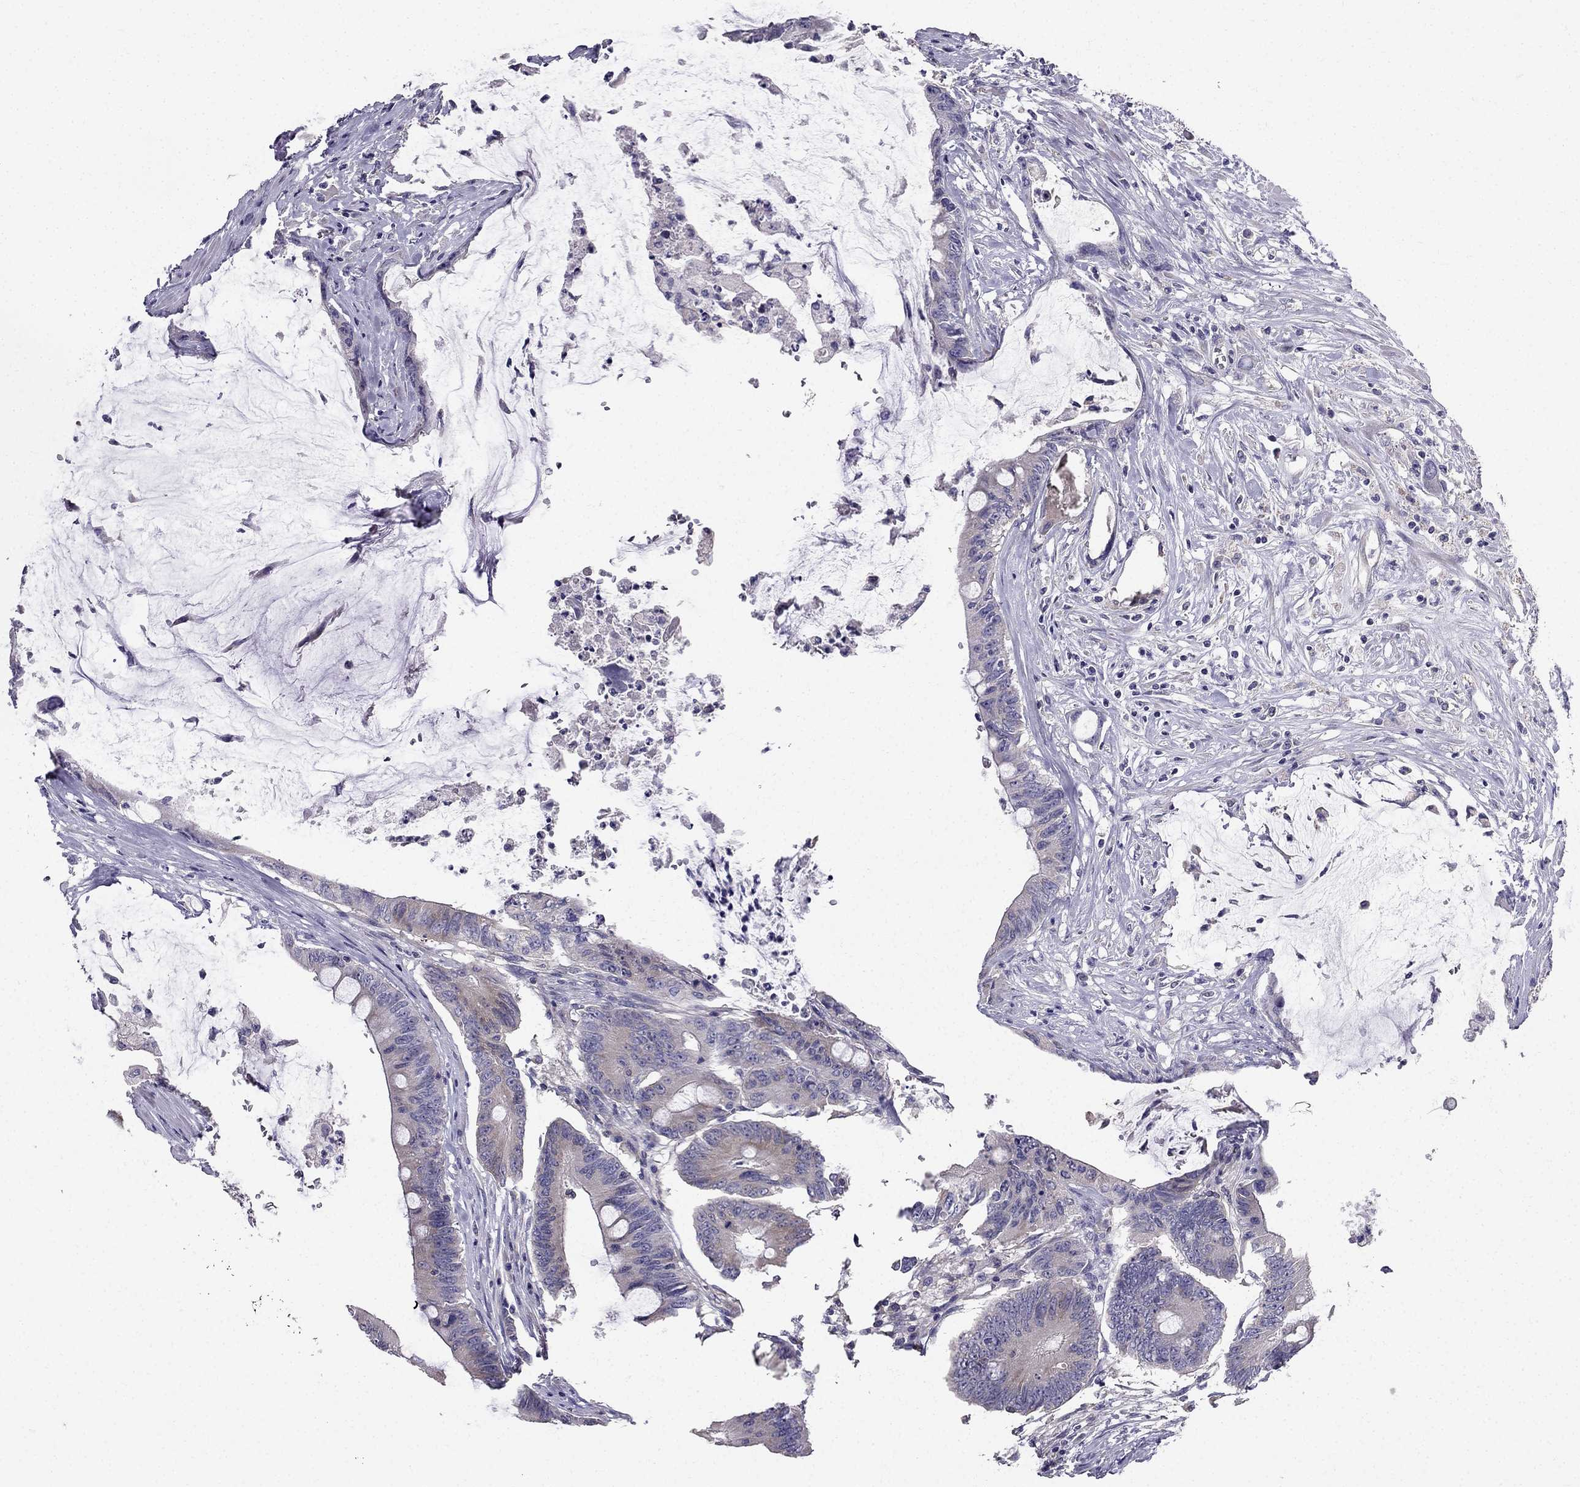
{"staining": {"intensity": "weak", "quantity": "<25%", "location": "cytoplasmic/membranous"}, "tissue": "colorectal cancer", "cell_type": "Tumor cells", "image_type": "cancer", "snomed": [{"axis": "morphology", "description": "Adenocarcinoma, NOS"}, {"axis": "topography", "description": "Rectum"}], "caption": "Immunohistochemical staining of human colorectal cancer (adenocarcinoma) displays no significant positivity in tumor cells. (DAB (3,3'-diaminobenzidine) immunohistochemistry (IHC) visualized using brightfield microscopy, high magnification).", "gene": "AS3MT", "patient": {"sex": "male", "age": 59}}